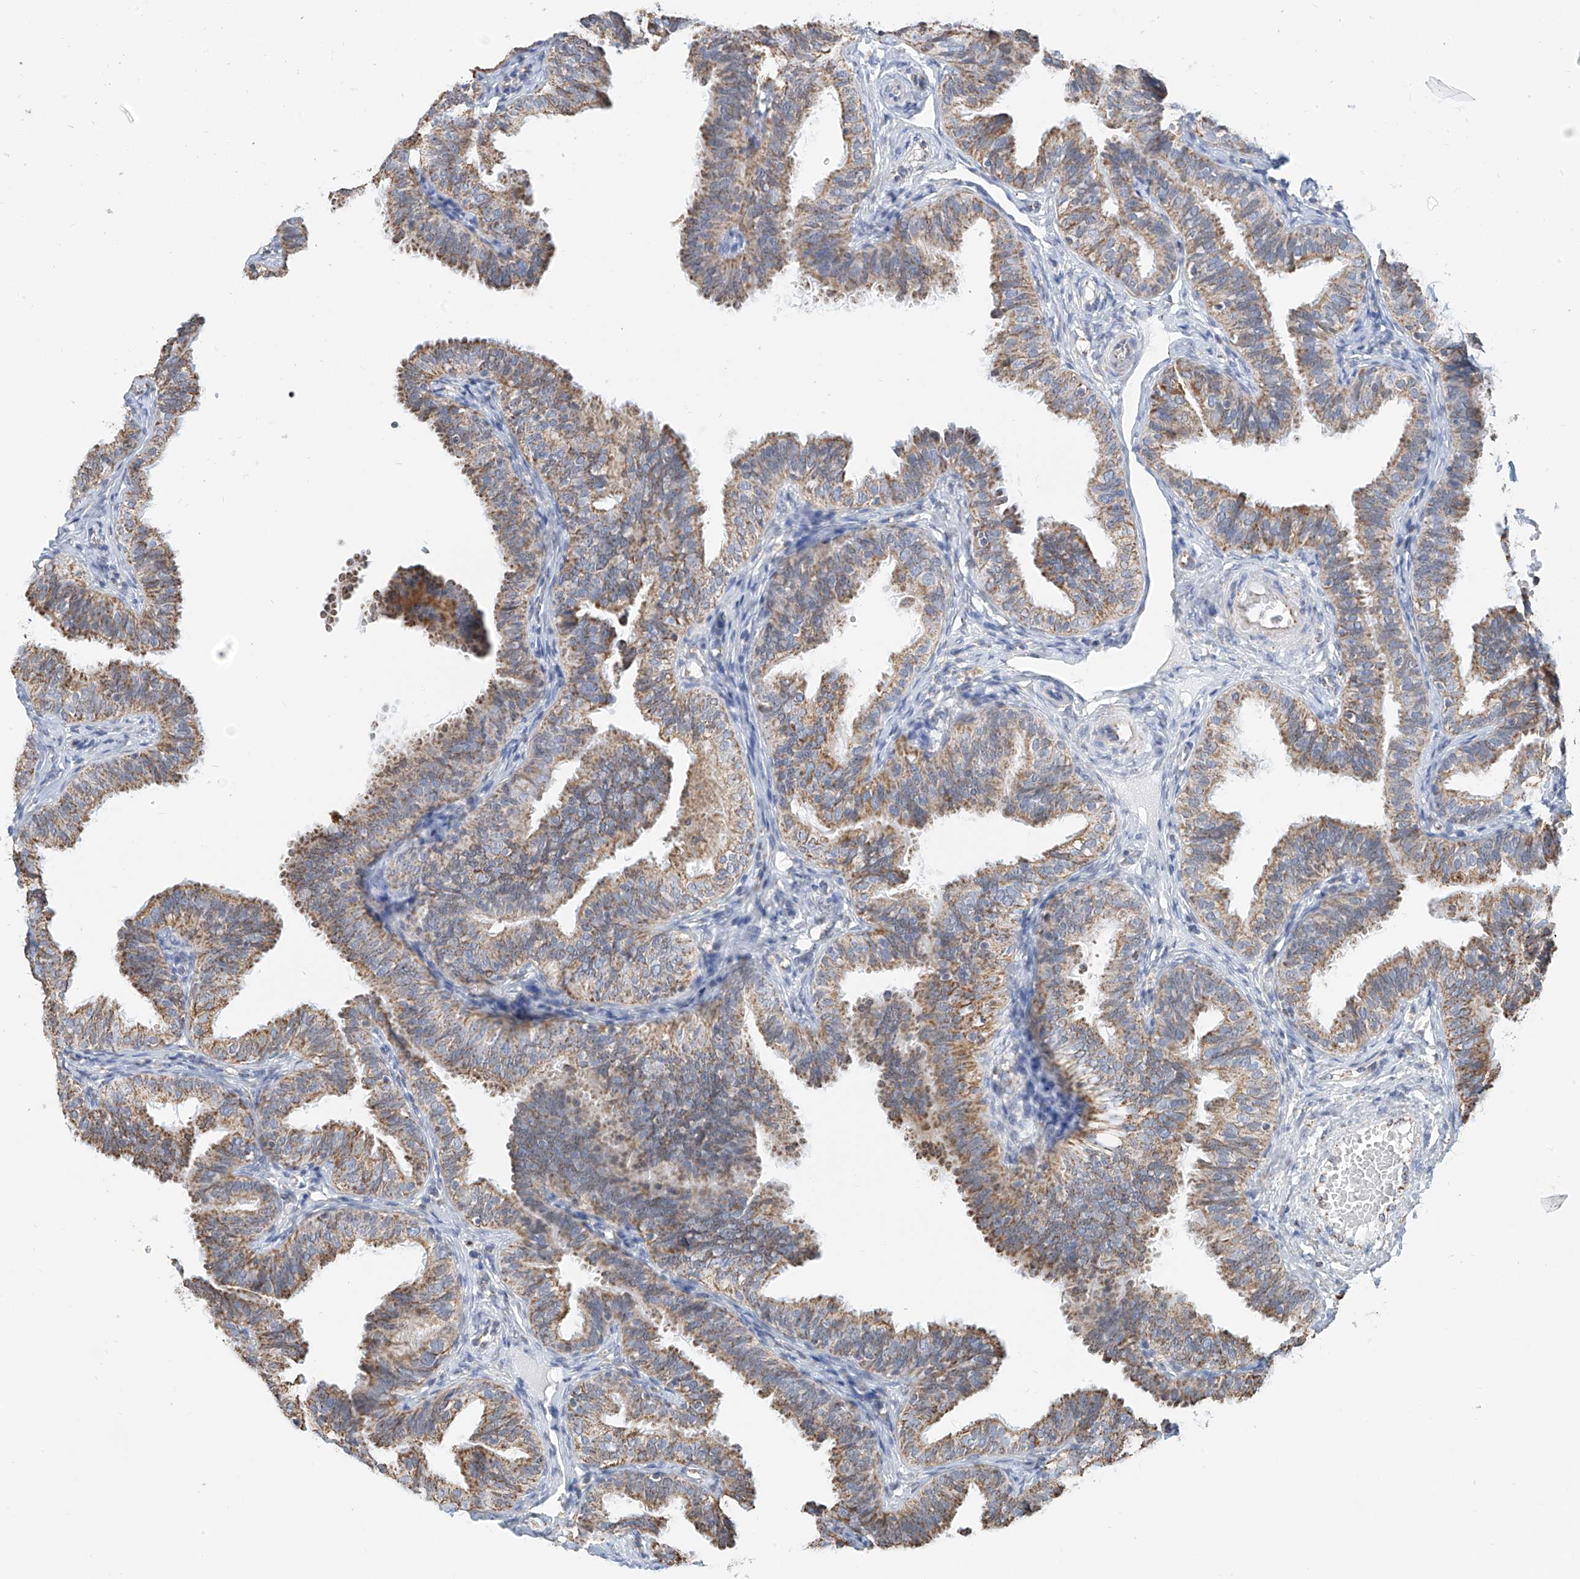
{"staining": {"intensity": "moderate", "quantity": ">75%", "location": "cytoplasmic/membranous"}, "tissue": "fallopian tube", "cell_type": "Glandular cells", "image_type": "normal", "snomed": [{"axis": "morphology", "description": "Normal tissue, NOS"}, {"axis": "topography", "description": "Fallopian tube"}], "caption": "Glandular cells display moderate cytoplasmic/membranous positivity in about >75% of cells in benign fallopian tube. (brown staining indicates protein expression, while blue staining denotes nuclei).", "gene": "NALCN", "patient": {"sex": "female", "age": 35}}